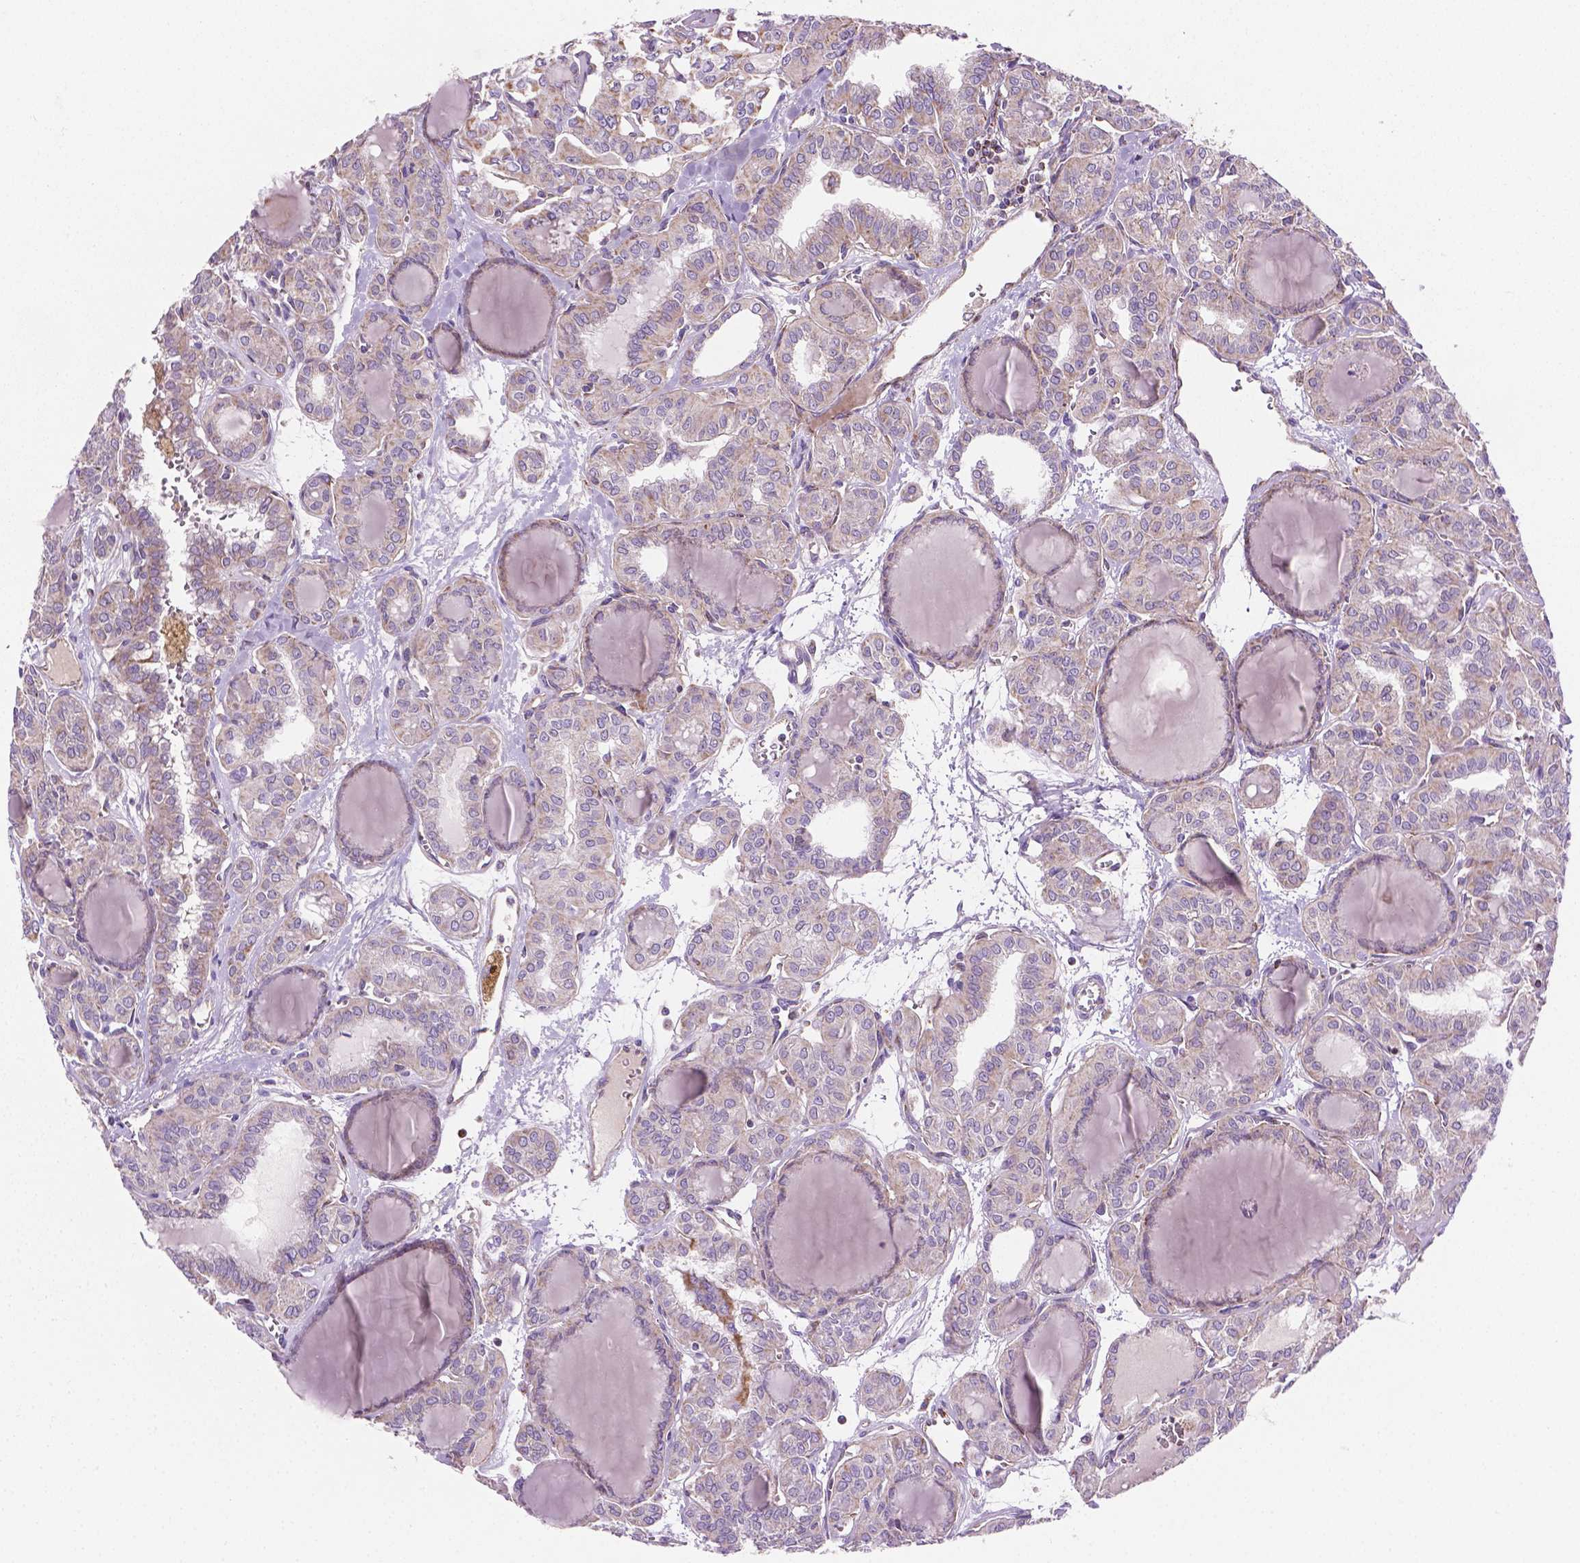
{"staining": {"intensity": "weak", "quantity": ">75%", "location": "cytoplasmic/membranous"}, "tissue": "thyroid cancer", "cell_type": "Tumor cells", "image_type": "cancer", "snomed": [{"axis": "morphology", "description": "Papillary adenocarcinoma, NOS"}, {"axis": "topography", "description": "Thyroid gland"}], "caption": "High-power microscopy captured an immunohistochemistry micrograph of thyroid cancer (papillary adenocarcinoma), revealing weak cytoplasmic/membranous staining in approximately >75% of tumor cells.", "gene": "PIBF1", "patient": {"sex": "female", "age": 41}}